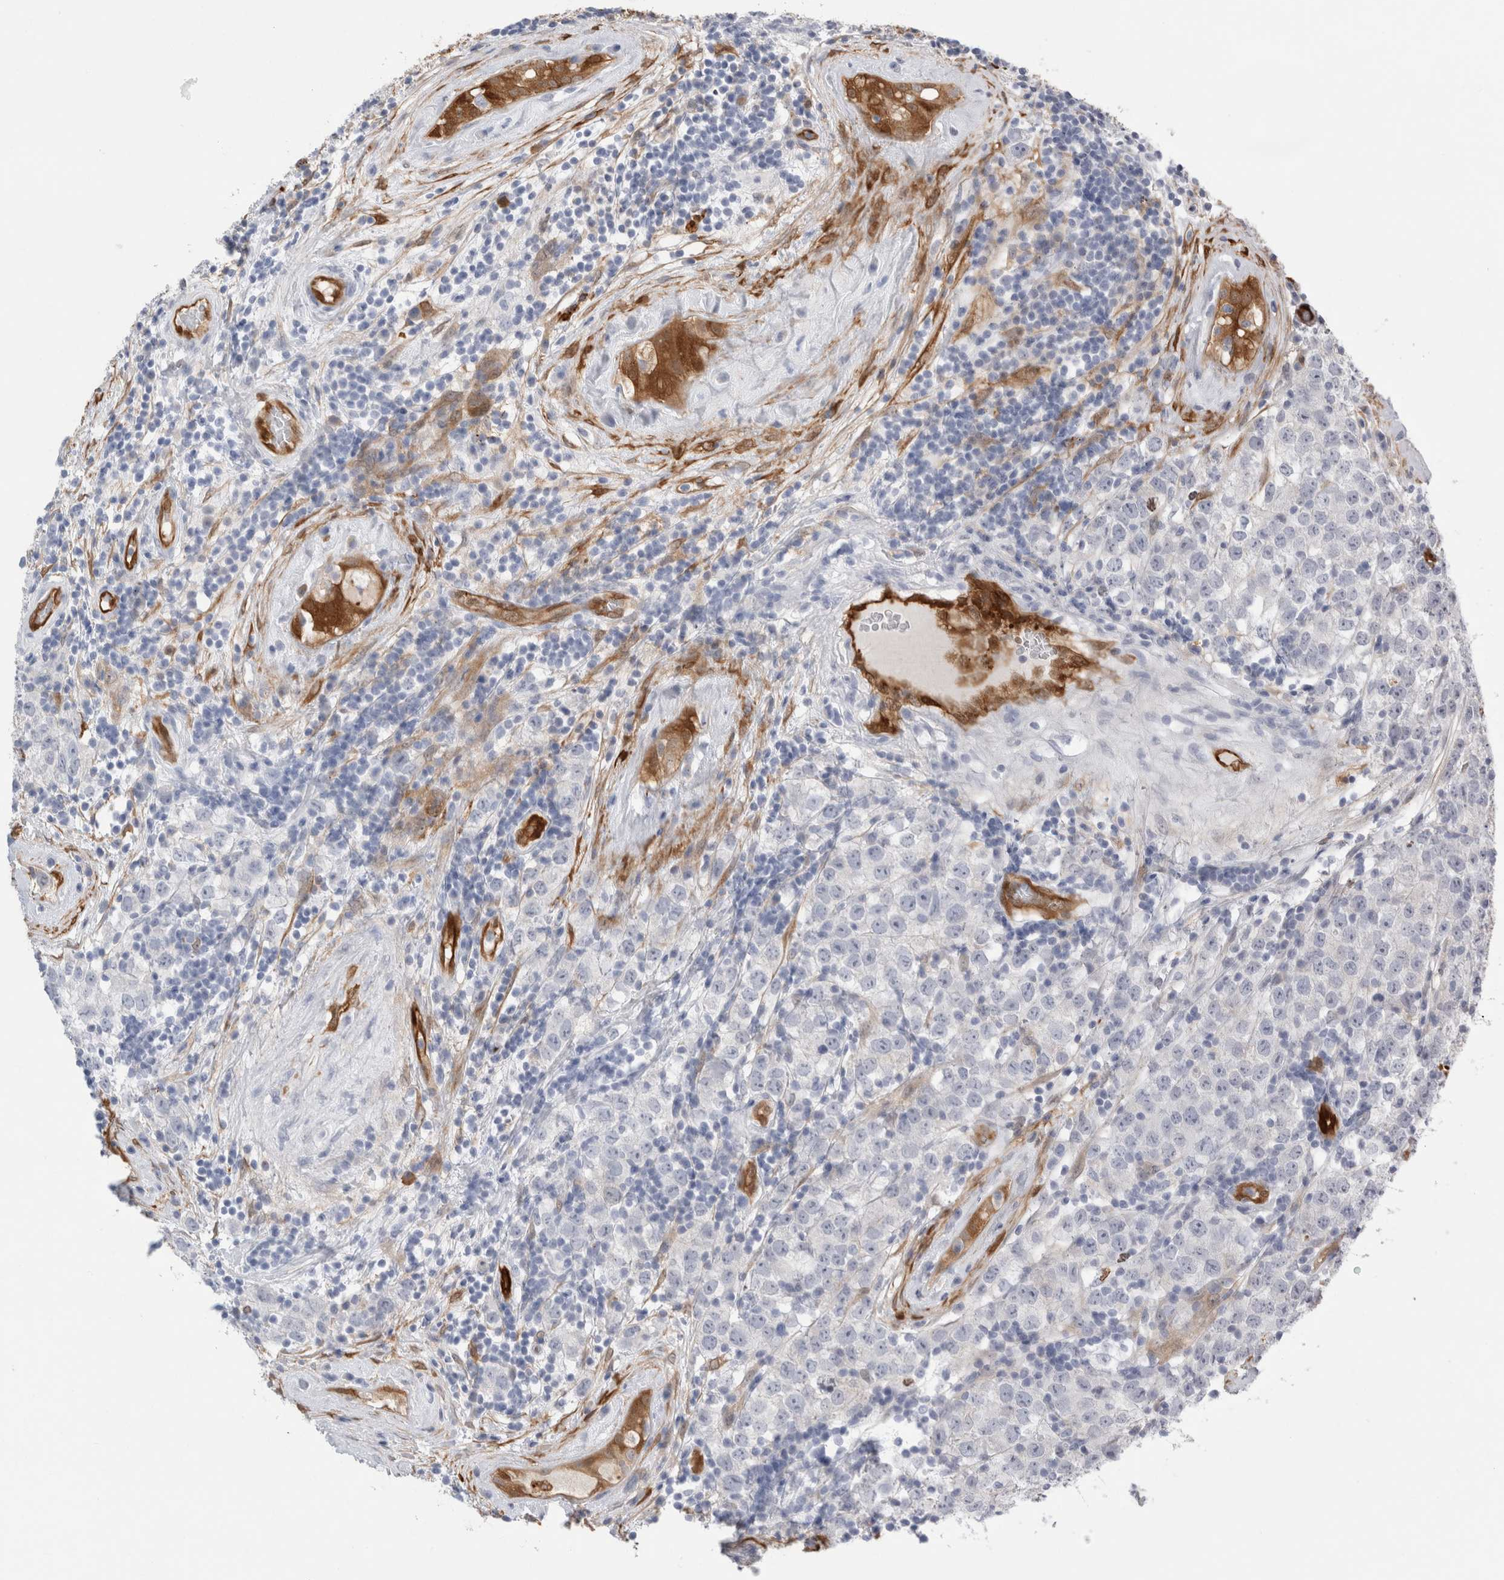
{"staining": {"intensity": "negative", "quantity": "none", "location": "none"}, "tissue": "testis cancer", "cell_type": "Tumor cells", "image_type": "cancer", "snomed": [{"axis": "morphology", "description": "Seminoma, NOS"}, {"axis": "morphology", "description": "Carcinoma, Embryonal, NOS"}, {"axis": "topography", "description": "Testis"}], "caption": "Embryonal carcinoma (testis) was stained to show a protein in brown. There is no significant staining in tumor cells.", "gene": "NAPEPLD", "patient": {"sex": "male", "age": 28}}